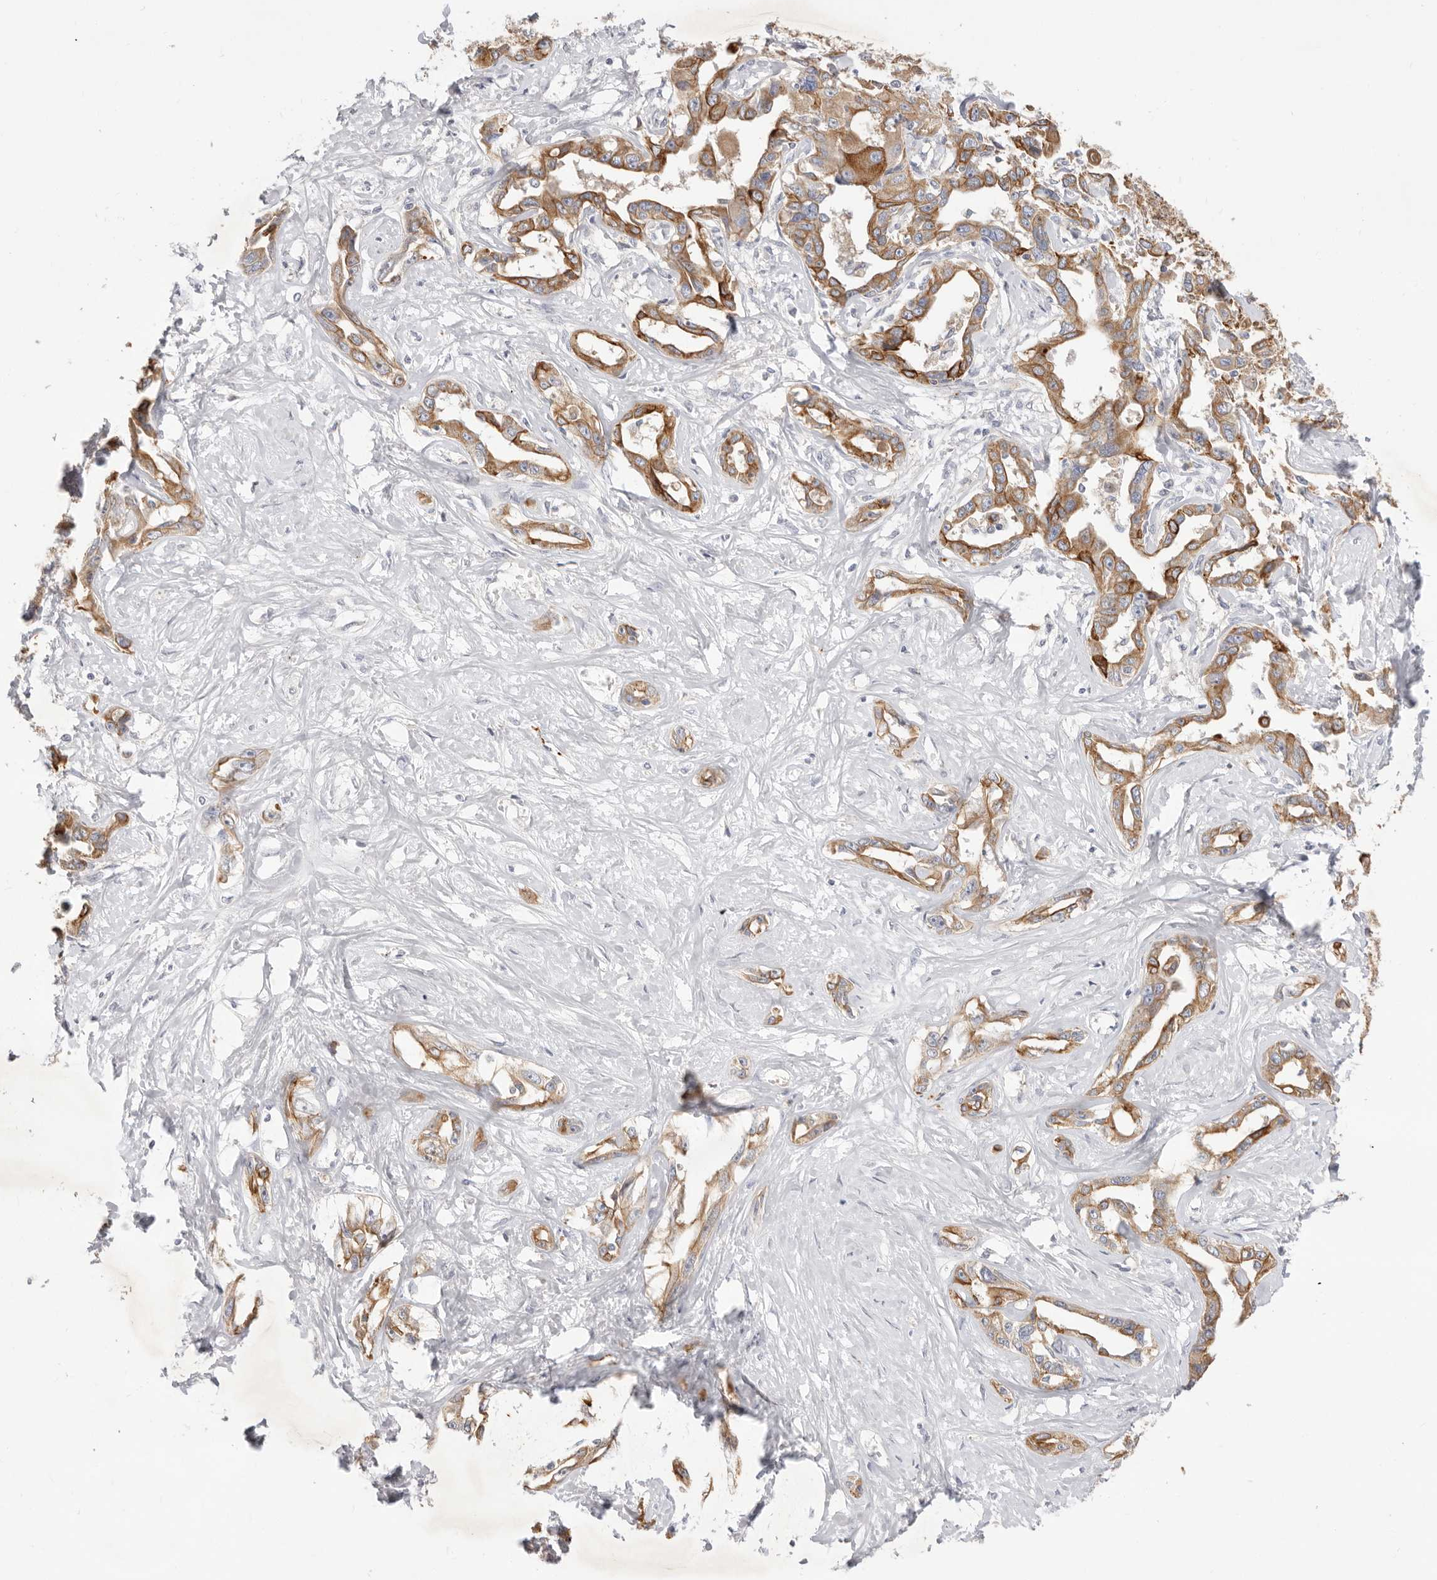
{"staining": {"intensity": "strong", "quantity": ">75%", "location": "cytoplasmic/membranous"}, "tissue": "liver cancer", "cell_type": "Tumor cells", "image_type": "cancer", "snomed": [{"axis": "morphology", "description": "Cholangiocarcinoma"}, {"axis": "topography", "description": "Liver"}], "caption": "Immunohistochemical staining of human liver cholangiocarcinoma shows high levels of strong cytoplasmic/membranous positivity in about >75% of tumor cells.", "gene": "USH1C", "patient": {"sex": "male", "age": 59}}